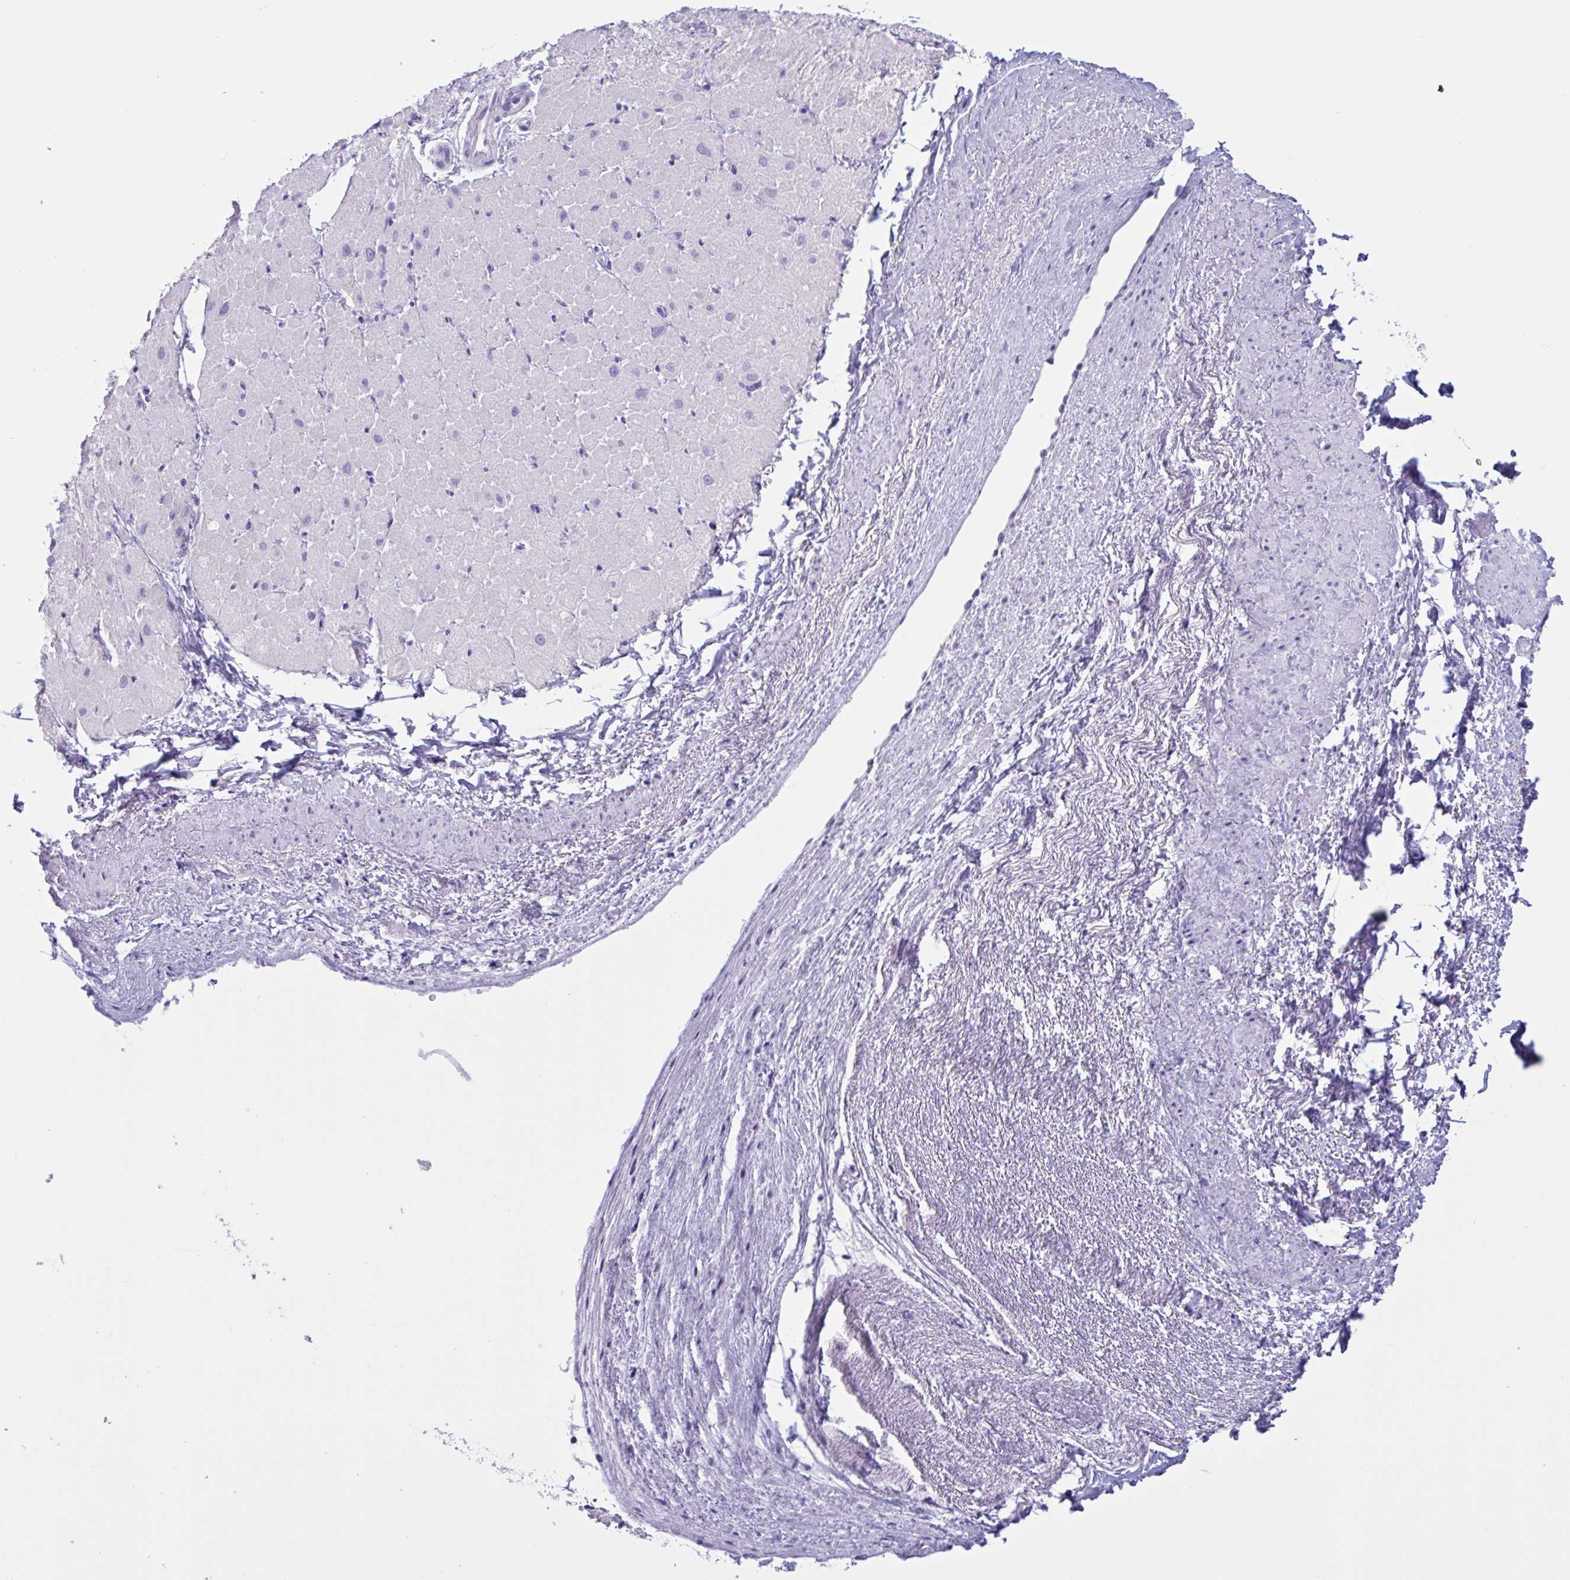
{"staining": {"intensity": "negative", "quantity": "none", "location": "none"}, "tissue": "heart muscle", "cell_type": "Cardiomyocytes", "image_type": "normal", "snomed": [{"axis": "morphology", "description": "Normal tissue, NOS"}, {"axis": "topography", "description": "Heart"}], "caption": "This is an immunohistochemistry histopathology image of benign heart muscle. There is no staining in cardiomyocytes.", "gene": "XCL1", "patient": {"sex": "male", "age": 62}}